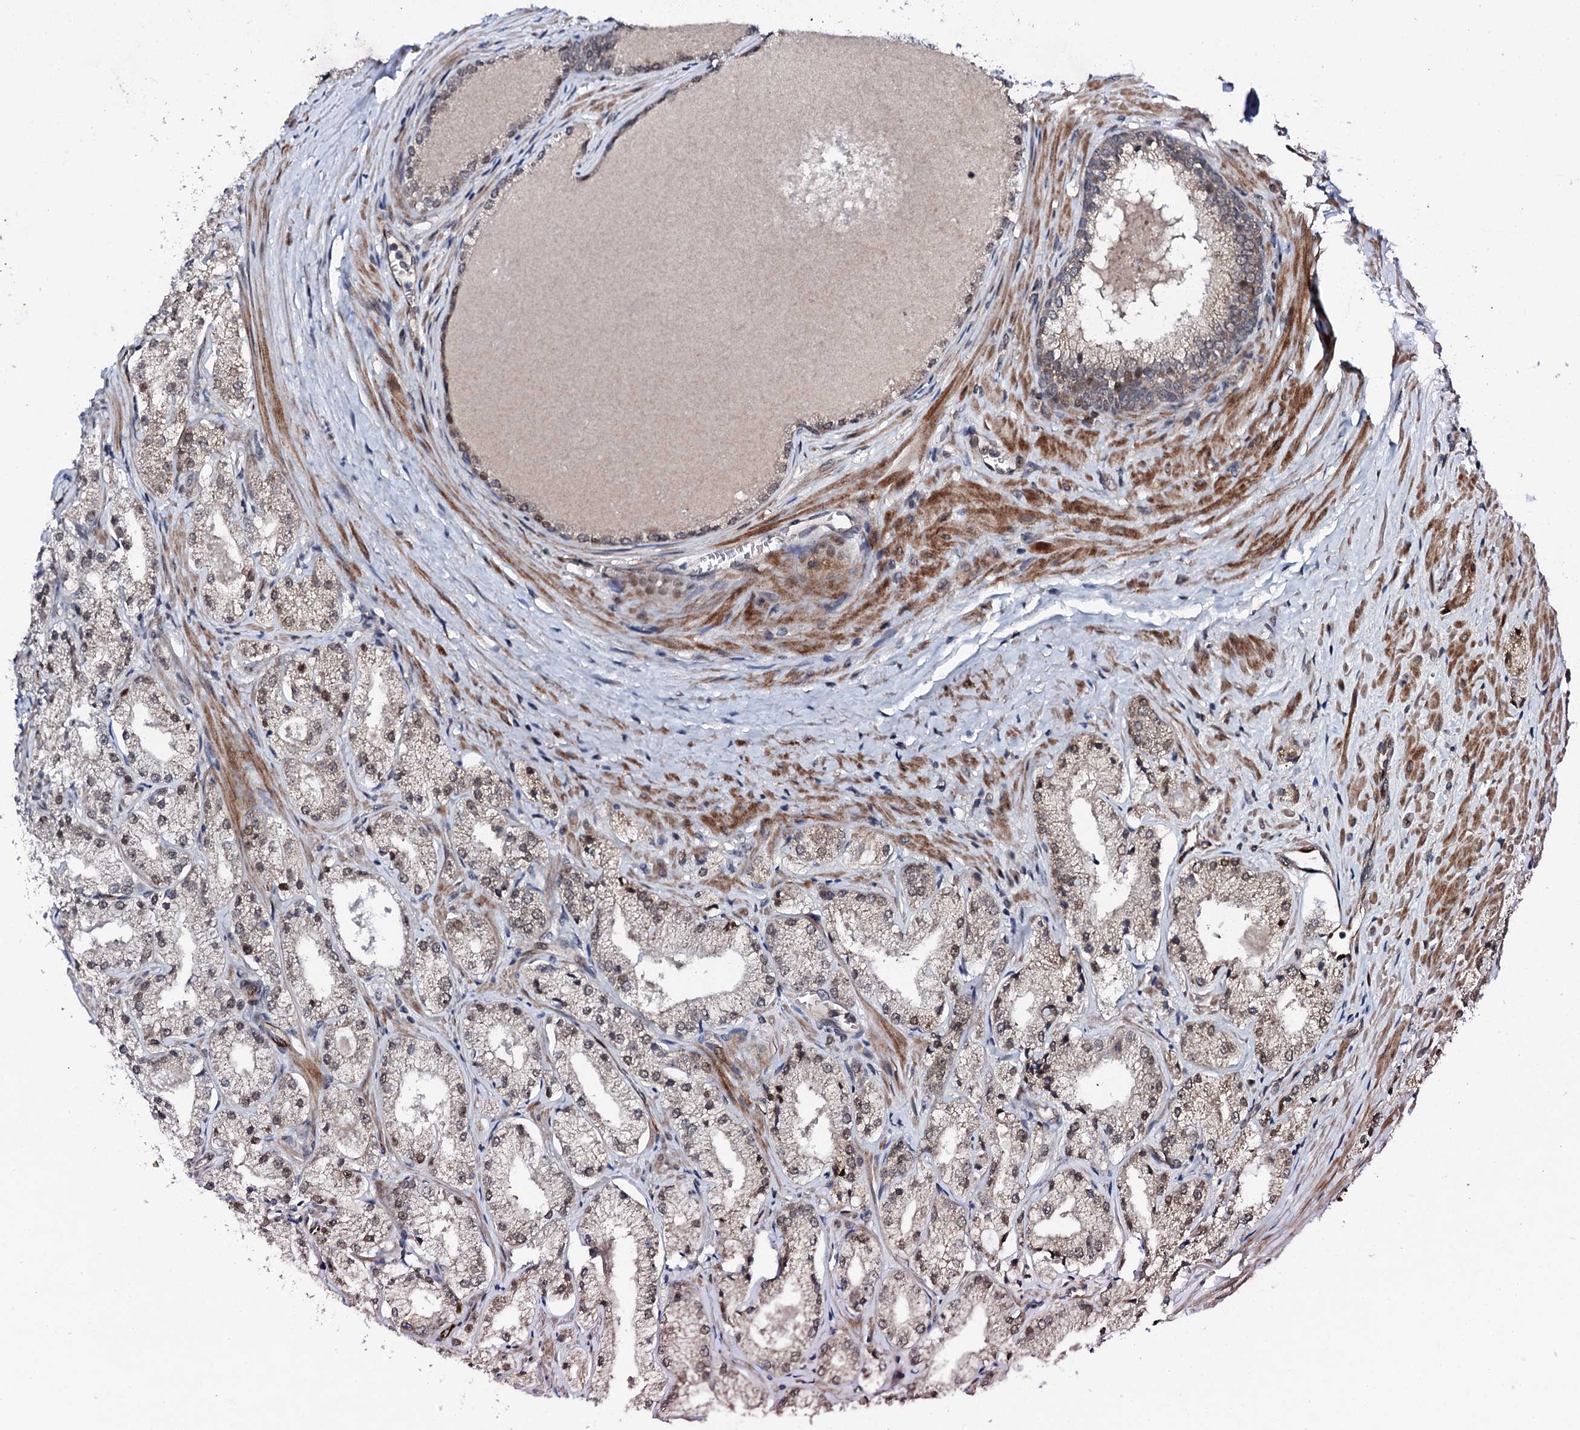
{"staining": {"intensity": "weak", "quantity": "25%-75%", "location": "nuclear"}, "tissue": "prostate cancer", "cell_type": "Tumor cells", "image_type": "cancer", "snomed": [{"axis": "morphology", "description": "Adenocarcinoma, Low grade"}, {"axis": "topography", "description": "Prostate"}], "caption": "A high-resolution image shows immunohistochemistry staining of prostate cancer, which reveals weak nuclear staining in approximately 25%-75% of tumor cells.", "gene": "FAM111A", "patient": {"sex": "male", "age": 69}}